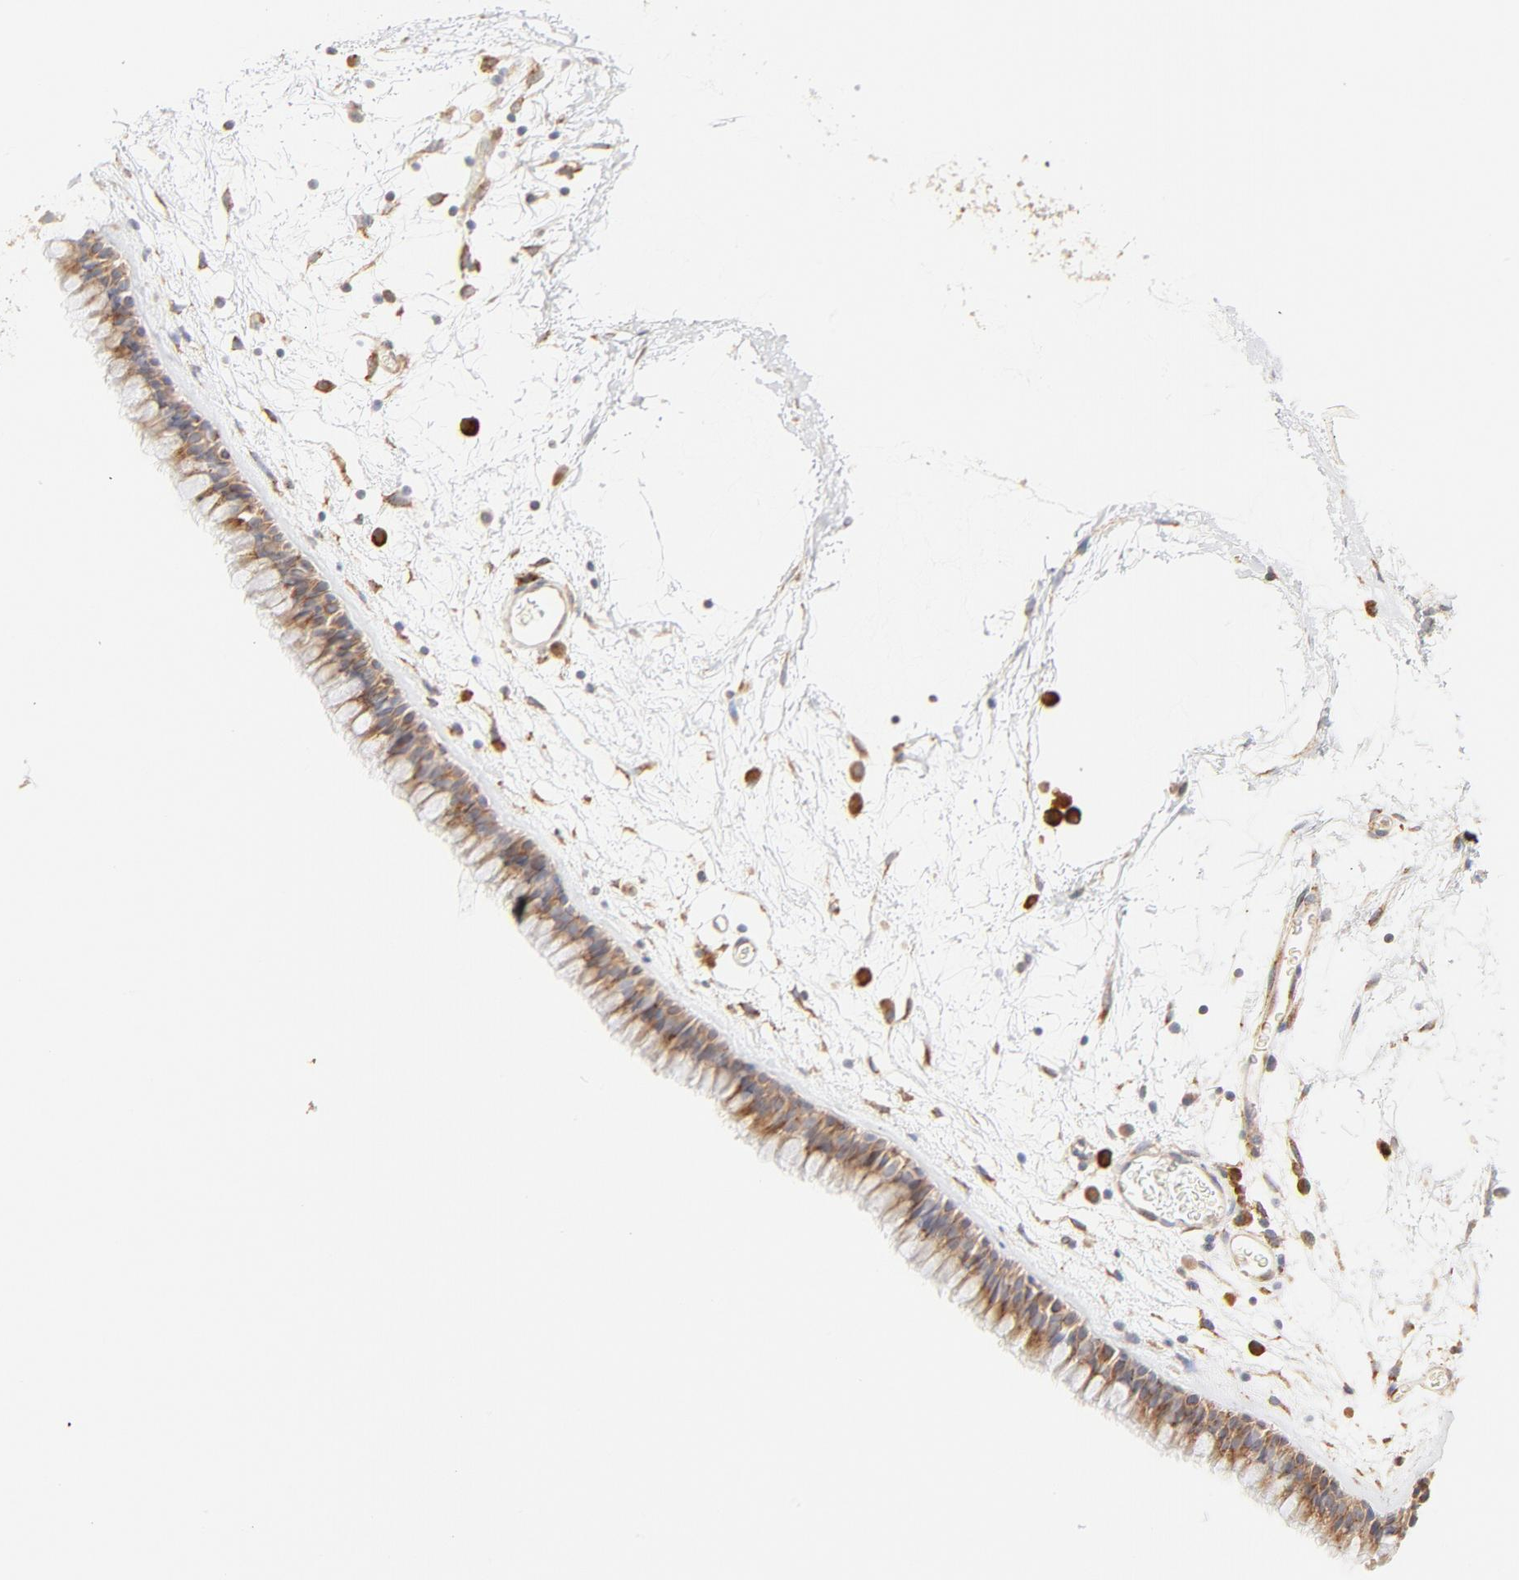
{"staining": {"intensity": "weak", "quantity": ">75%", "location": "cytoplasmic/membranous"}, "tissue": "nasopharynx", "cell_type": "Respiratory epithelial cells", "image_type": "normal", "snomed": [{"axis": "morphology", "description": "Normal tissue, NOS"}, {"axis": "morphology", "description": "Inflammation, NOS"}, {"axis": "topography", "description": "Nasopharynx"}], "caption": "Respiratory epithelial cells reveal low levels of weak cytoplasmic/membranous expression in about >75% of cells in benign human nasopharynx.", "gene": "PARP12", "patient": {"sex": "male", "age": 48}}